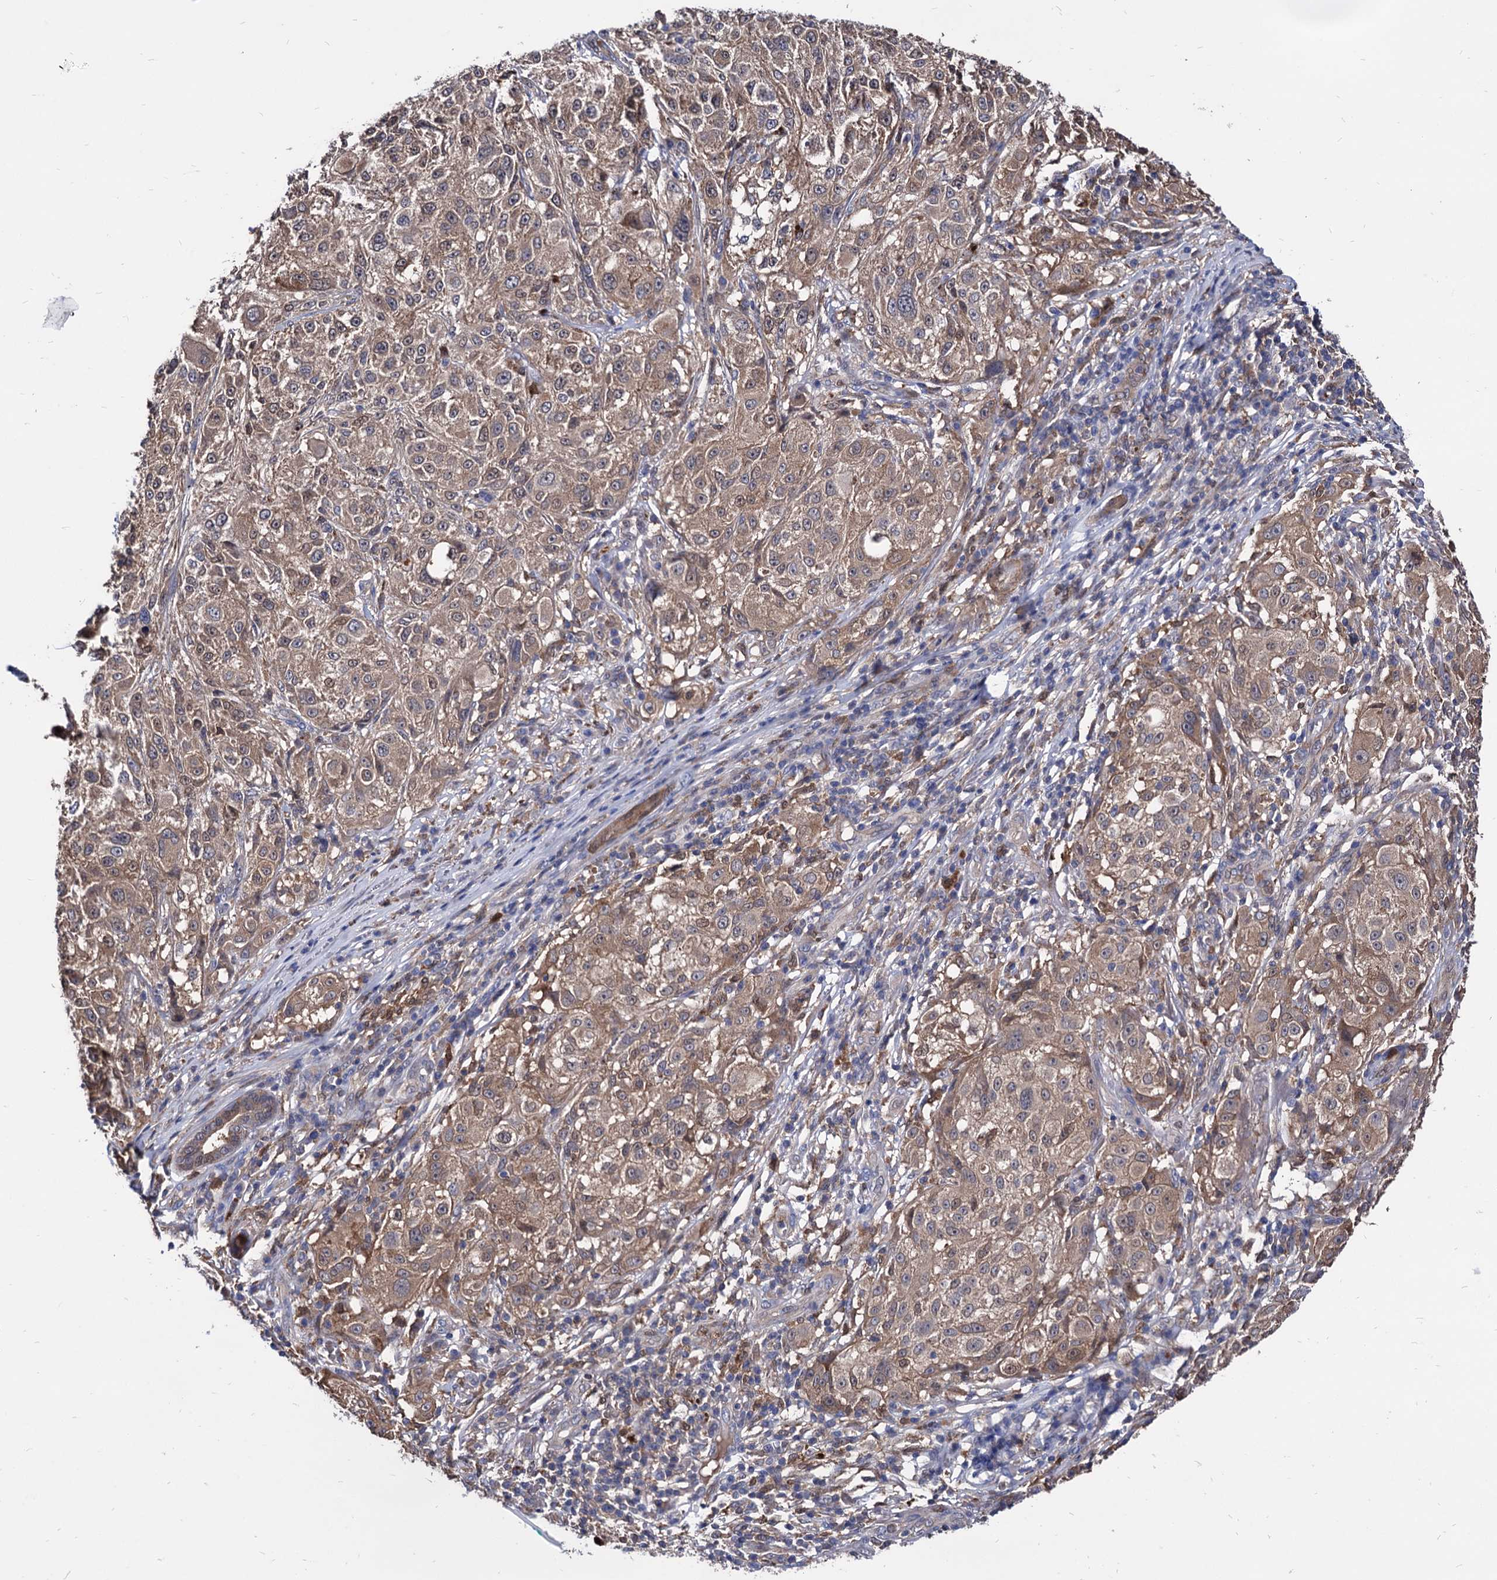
{"staining": {"intensity": "weak", "quantity": ">75%", "location": "cytoplasmic/membranous"}, "tissue": "melanoma", "cell_type": "Tumor cells", "image_type": "cancer", "snomed": [{"axis": "morphology", "description": "Necrosis, NOS"}, {"axis": "morphology", "description": "Malignant melanoma, NOS"}, {"axis": "topography", "description": "Skin"}], "caption": "Immunohistochemical staining of melanoma demonstrates low levels of weak cytoplasmic/membranous expression in about >75% of tumor cells. (IHC, brightfield microscopy, high magnification).", "gene": "CPPED1", "patient": {"sex": "female", "age": 87}}